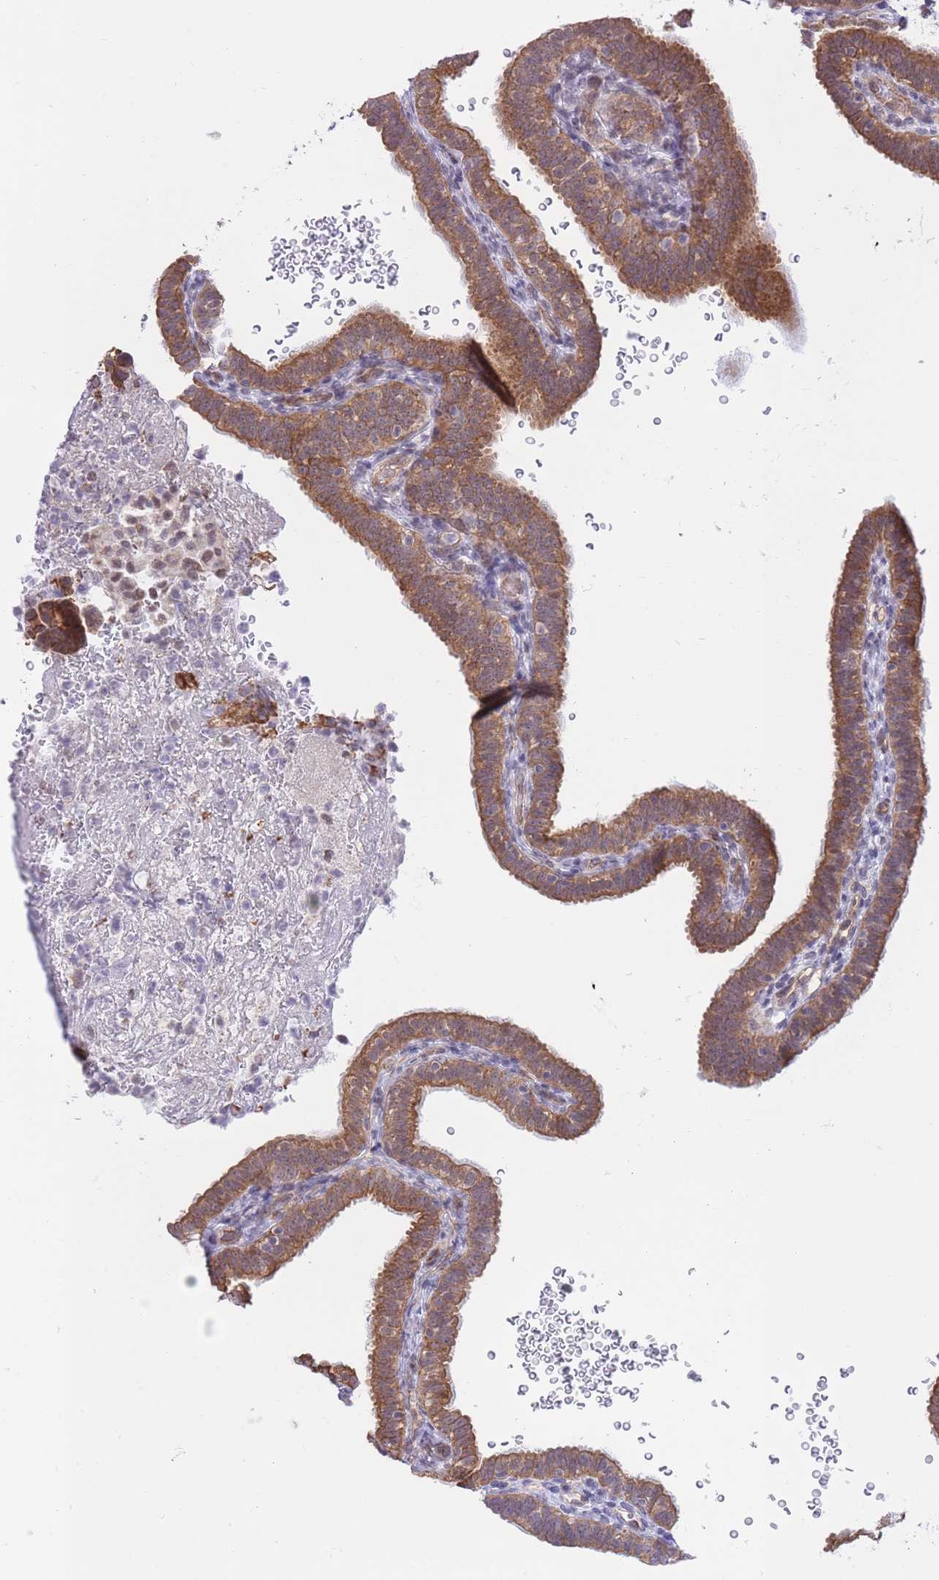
{"staining": {"intensity": "moderate", "quantity": ">75%", "location": "cytoplasmic/membranous"}, "tissue": "fallopian tube", "cell_type": "Glandular cells", "image_type": "normal", "snomed": [{"axis": "morphology", "description": "Normal tissue, NOS"}, {"axis": "topography", "description": "Fallopian tube"}], "caption": "Unremarkable fallopian tube was stained to show a protein in brown. There is medium levels of moderate cytoplasmic/membranous expression in about >75% of glandular cells. The protein is shown in brown color, while the nuclei are stained blue.", "gene": "MRPS31", "patient": {"sex": "female", "age": 41}}